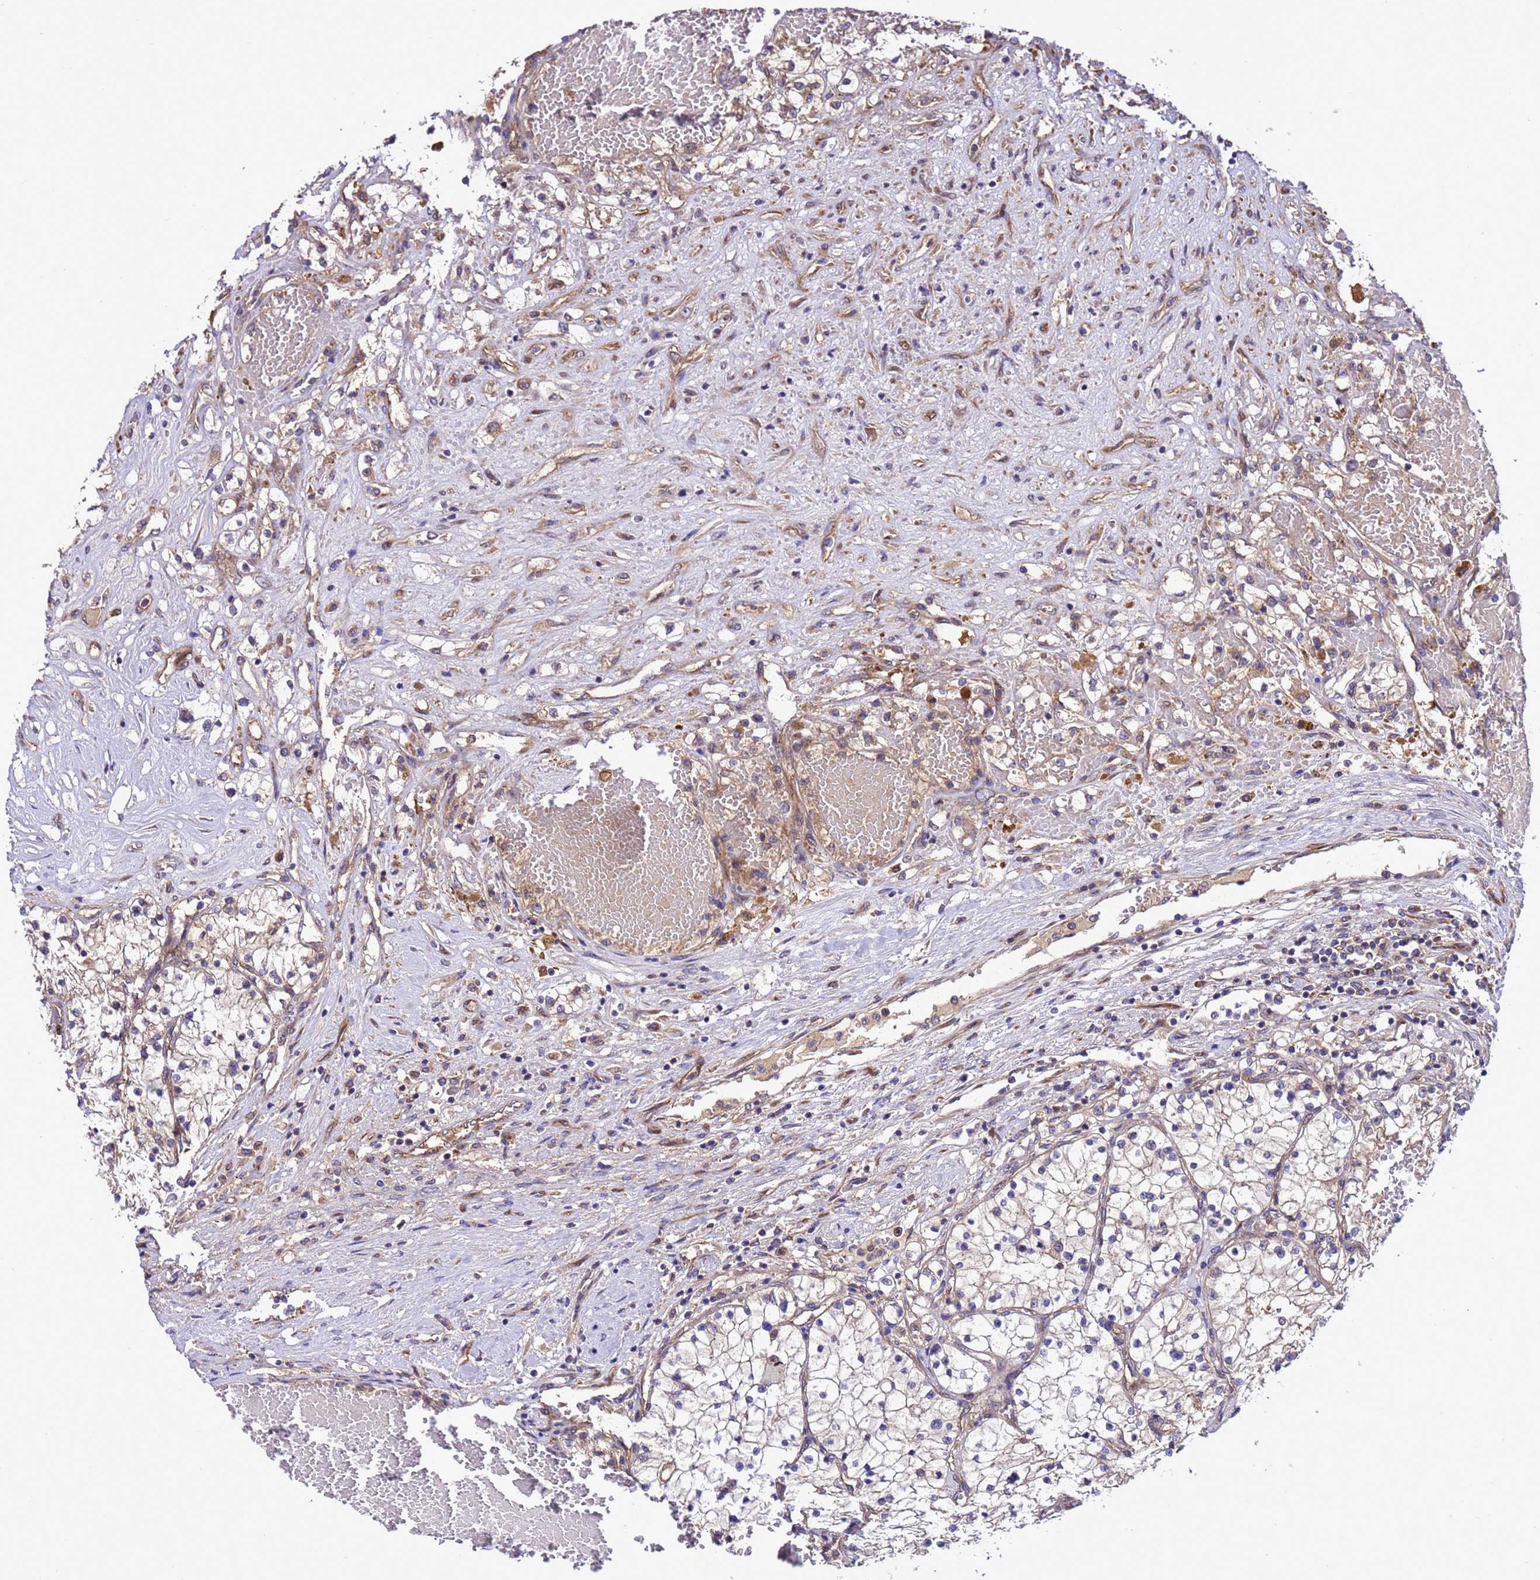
{"staining": {"intensity": "weak", "quantity": "<25%", "location": "cytoplasmic/membranous"}, "tissue": "renal cancer", "cell_type": "Tumor cells", "image_type": "cancer", "snomed": [{"axis": "morphology", "description": "Normal tissue, NOS"}, {"axis": "morphology", "description": "Adenocarcinoma, NOS"}, {"axis": "topography", "description": "Kidney"}], "caption": "Immunohistochemistry of human renal cancer (adenocarcinoma) displays no staining in tumor cells.", "gene": "RABEP2", "patient": {"sex": "male", "age": 68}}